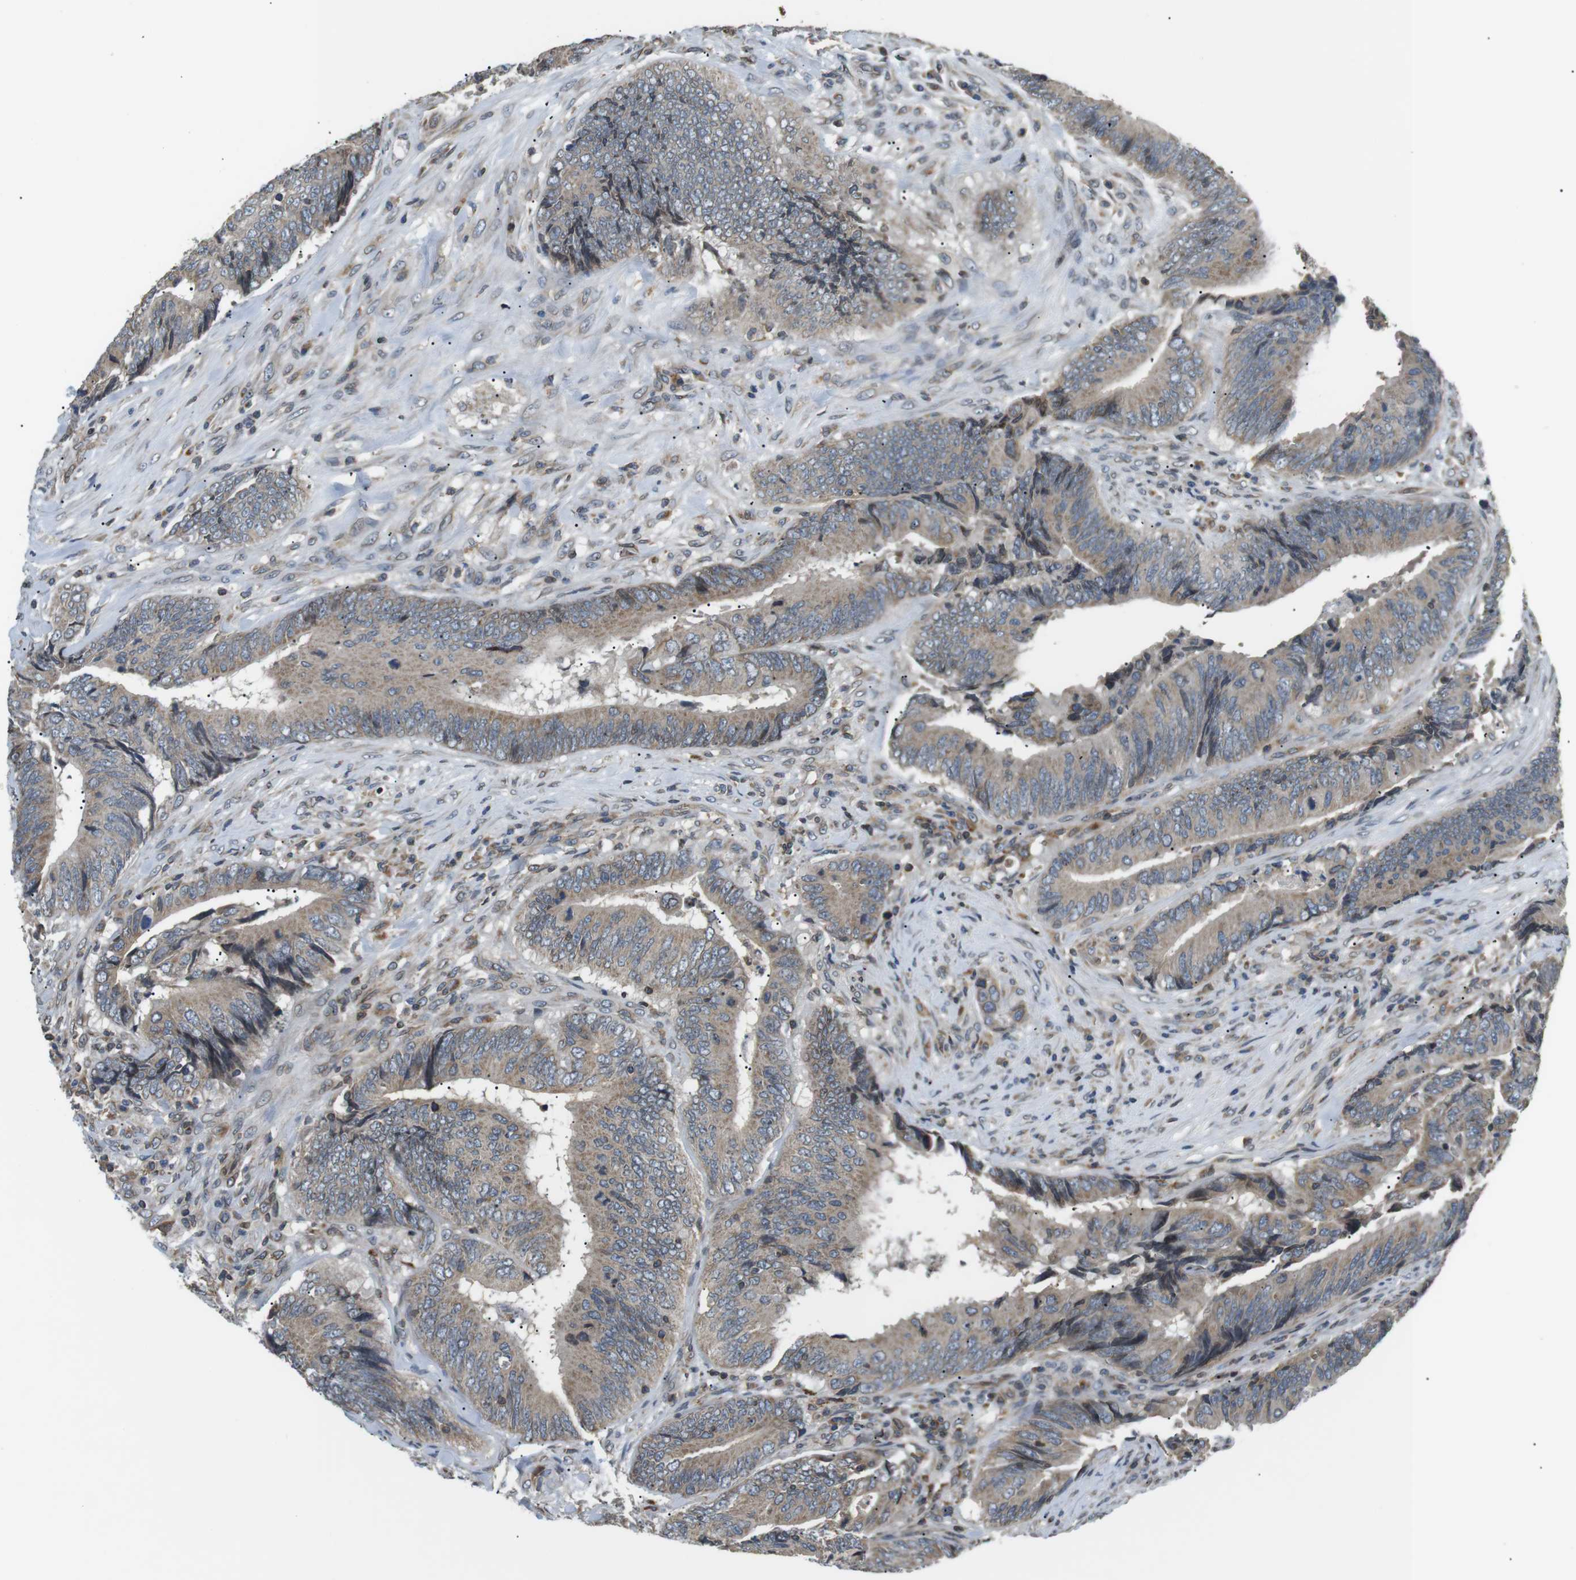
{"staining": {"intensity": "weak", "quantity": ">75%", "location": "cytoplasmic/membranous"}, "tissue": "colorectal cancer", "cell_type": "Tumor cells", "image_type": "cancer", "snomed": [{"axis": "morphology", "description": "Normal tissue, NOS"}, {"axis": "morphology", "description": "Adenocarcinoma, NOS"}, {"axis": "topography", "description": "Colon"}], "caption": "The immunohistochemical stain shows weak cytoplasmic/membranous positivity in tumor cells of colorectal cancer (adenocarcinoma) tissue.", "gene": "TMX4", "patient": {"sex": "male", "age": 56}}